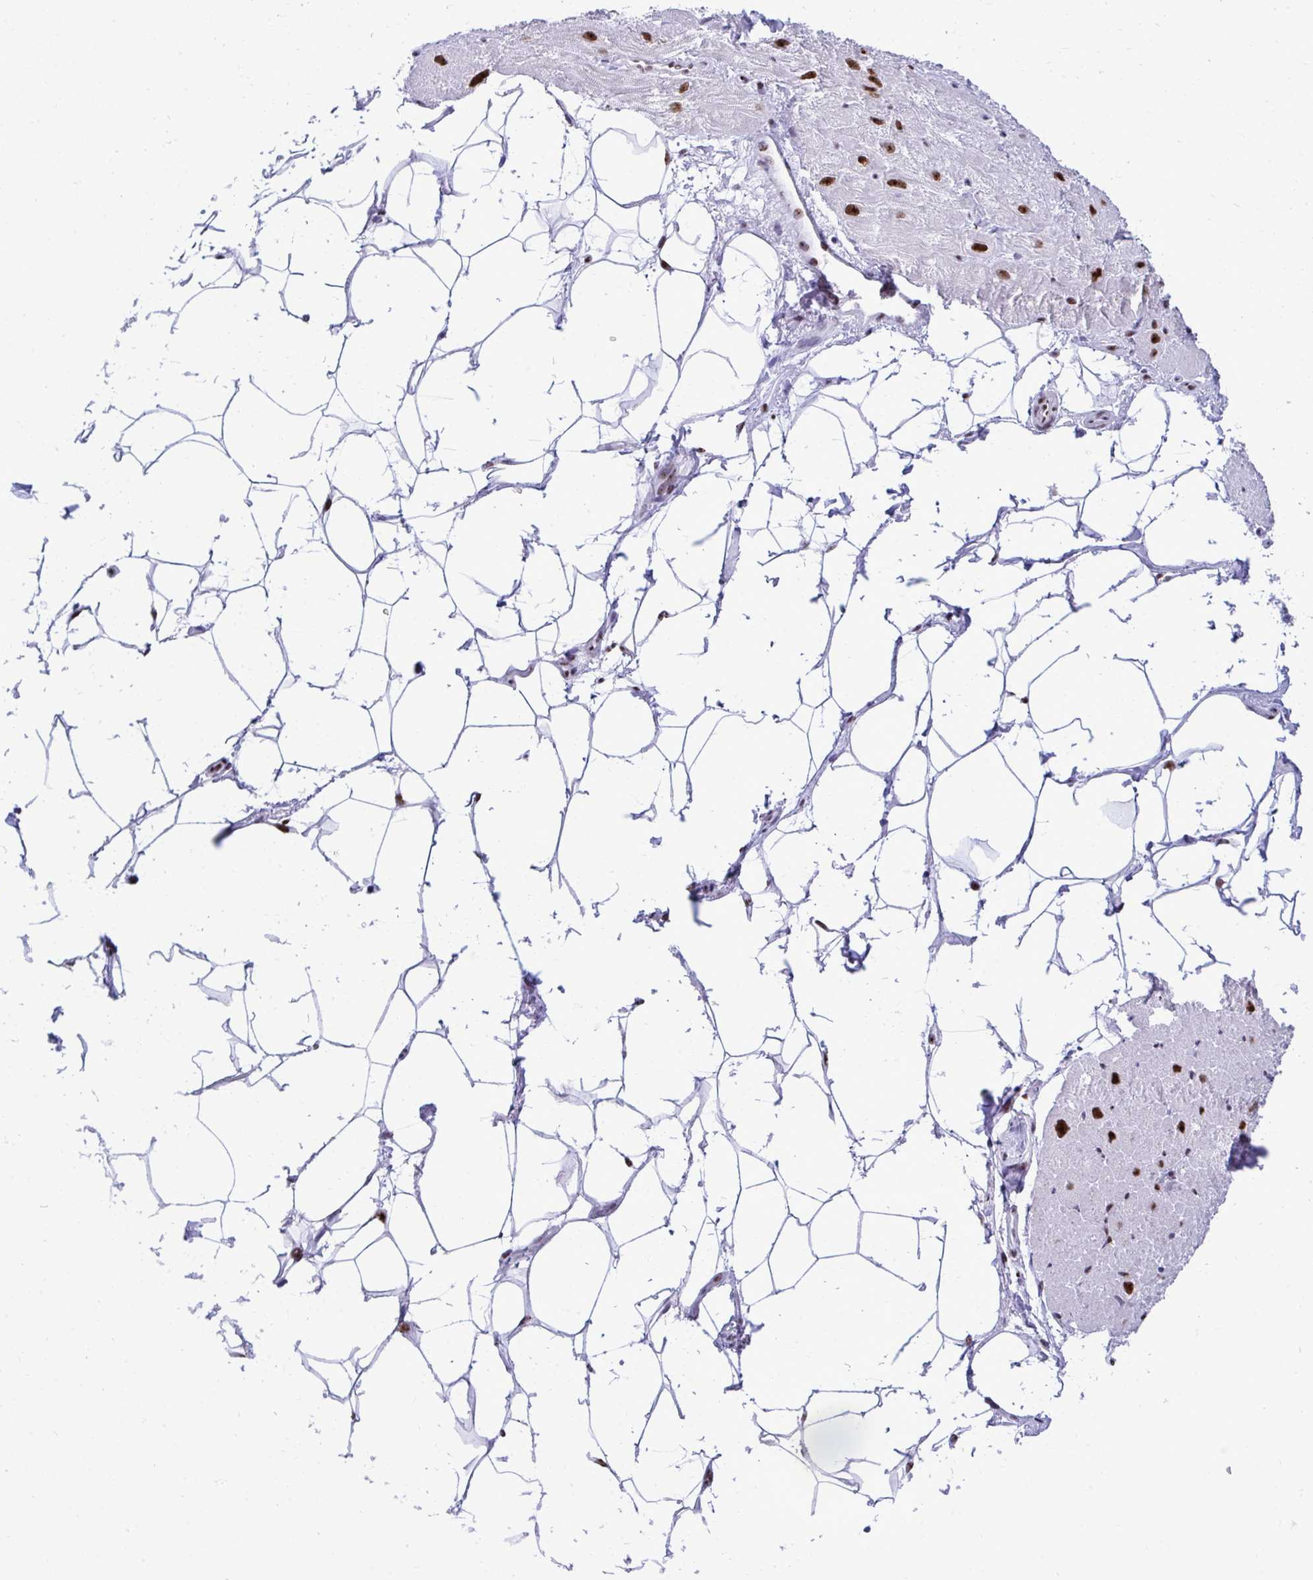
{"staining": {"intensity": "strong", "quantity": "25%-75%", "location": "nuclear"}, "tissue": "heart muscle", "cell_type": "Cardiomyocytes", "image_type": "normal", "snomed": [{"axis": "morphology", "description": "Normal tissue, NOS"}, {"axis": "topography", "description": "Heart"}], "caption": "Protein staining of normal heart muscle displays strong nuclear positivity in approximately 25%-75% of cardiomyocytes. (DAB (3,3'-diaminobenzidine) IHC with brightfield microscopy, high magnification).", "gene": "PELP1", "patient": {"sex": "male", "age": 62}}